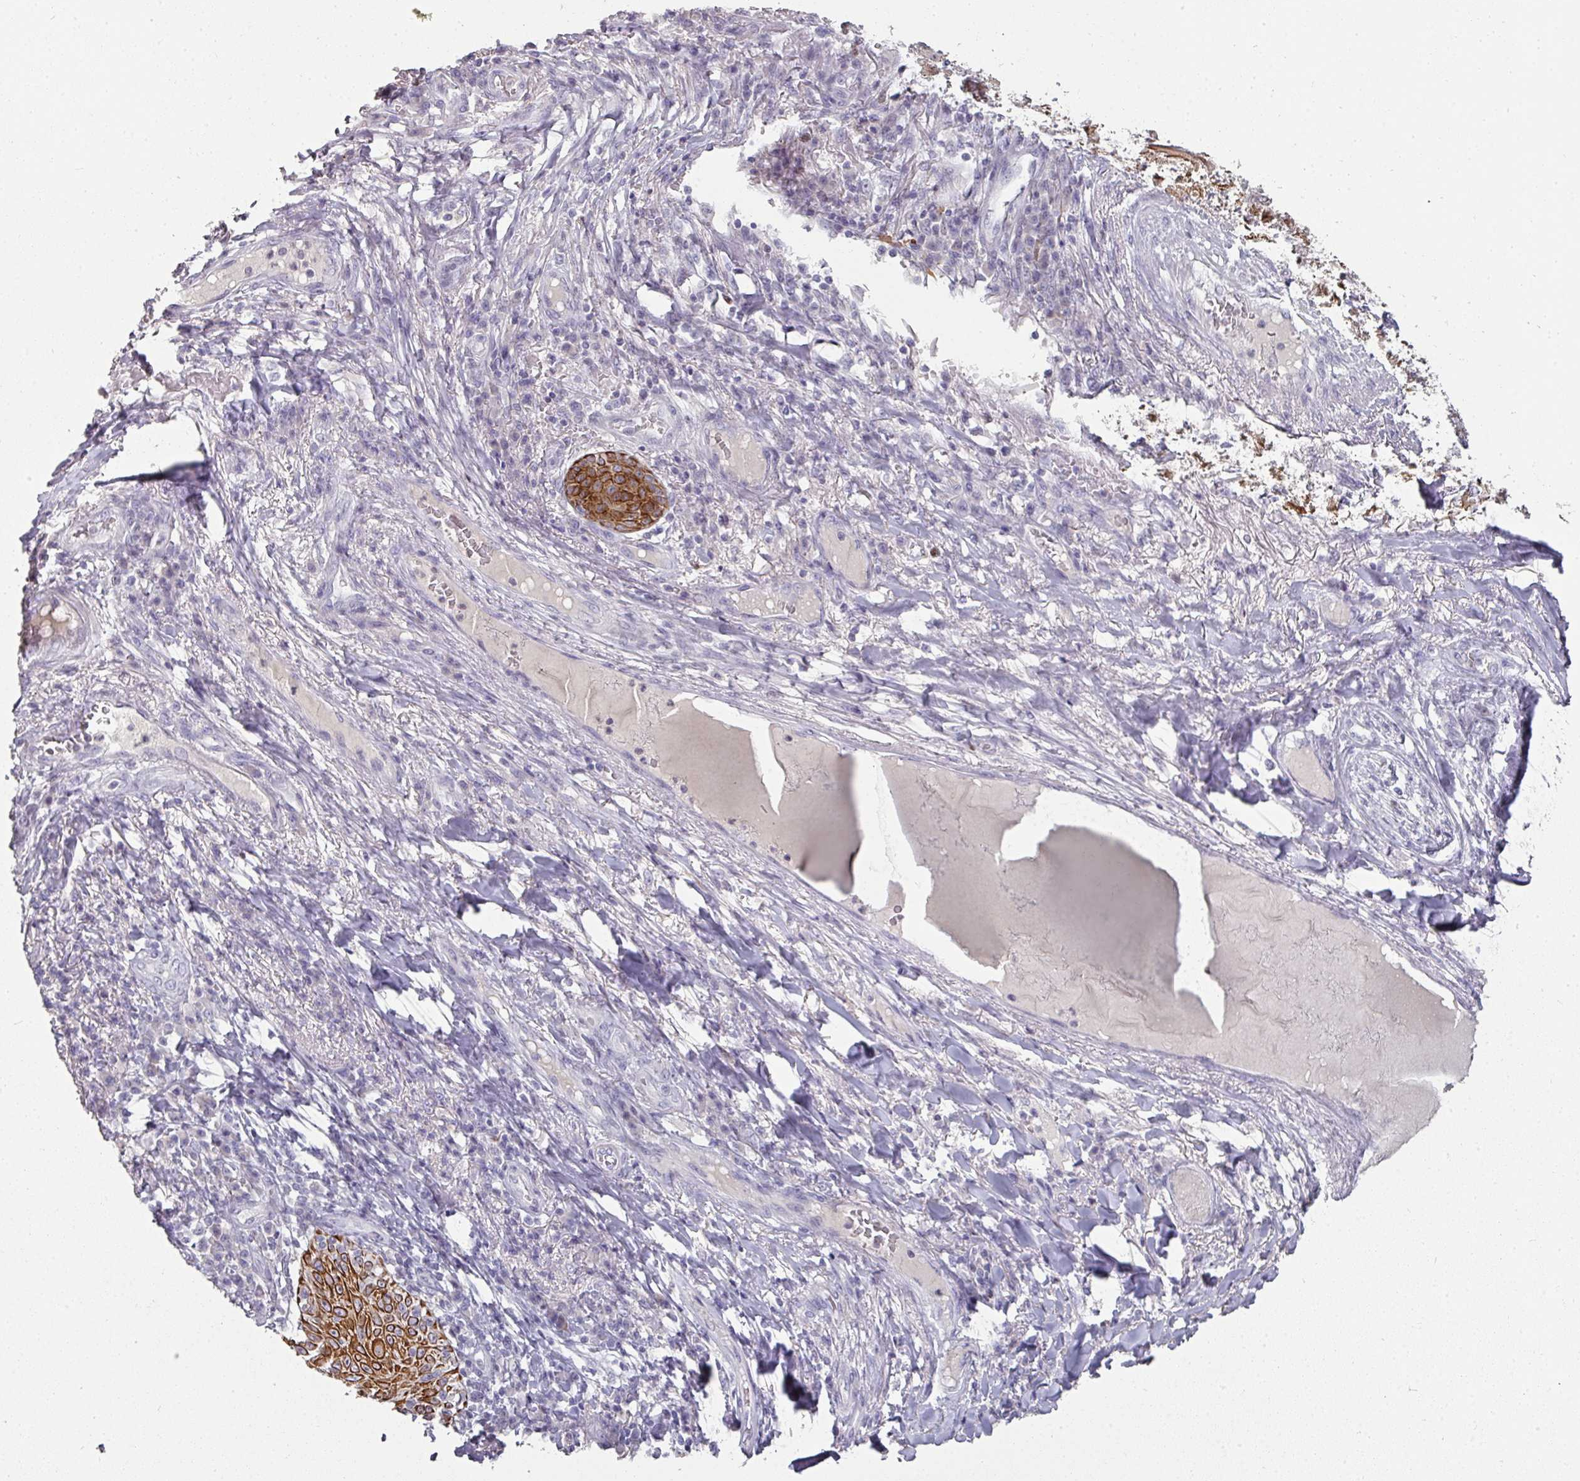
{"staining": {"intensity": "strong", "quantity": "25%-75%", "location": "cytoplasmic/membranous"}, "tissue": "skin cancer", "cell_type": "Tumor cells", "image_type": "cancer", "snomed": [{"axis": "morphology", "description": "Squamous cell carcinoma, NOS"}, {"axis": "topography", "description": "Skin"}], "caption": "An image of squamous cell carcinoma (skin) stained for a protein demonstrates strong cytoplasmic/membranous brown staining in tumor cells. The staining was performed using DAB, with brown indicating positive protein expression. Nuclei are stained blue with hematoxylin.", "gene": "GTF2H3", "patient": {"sex": "male", "age": 70}}